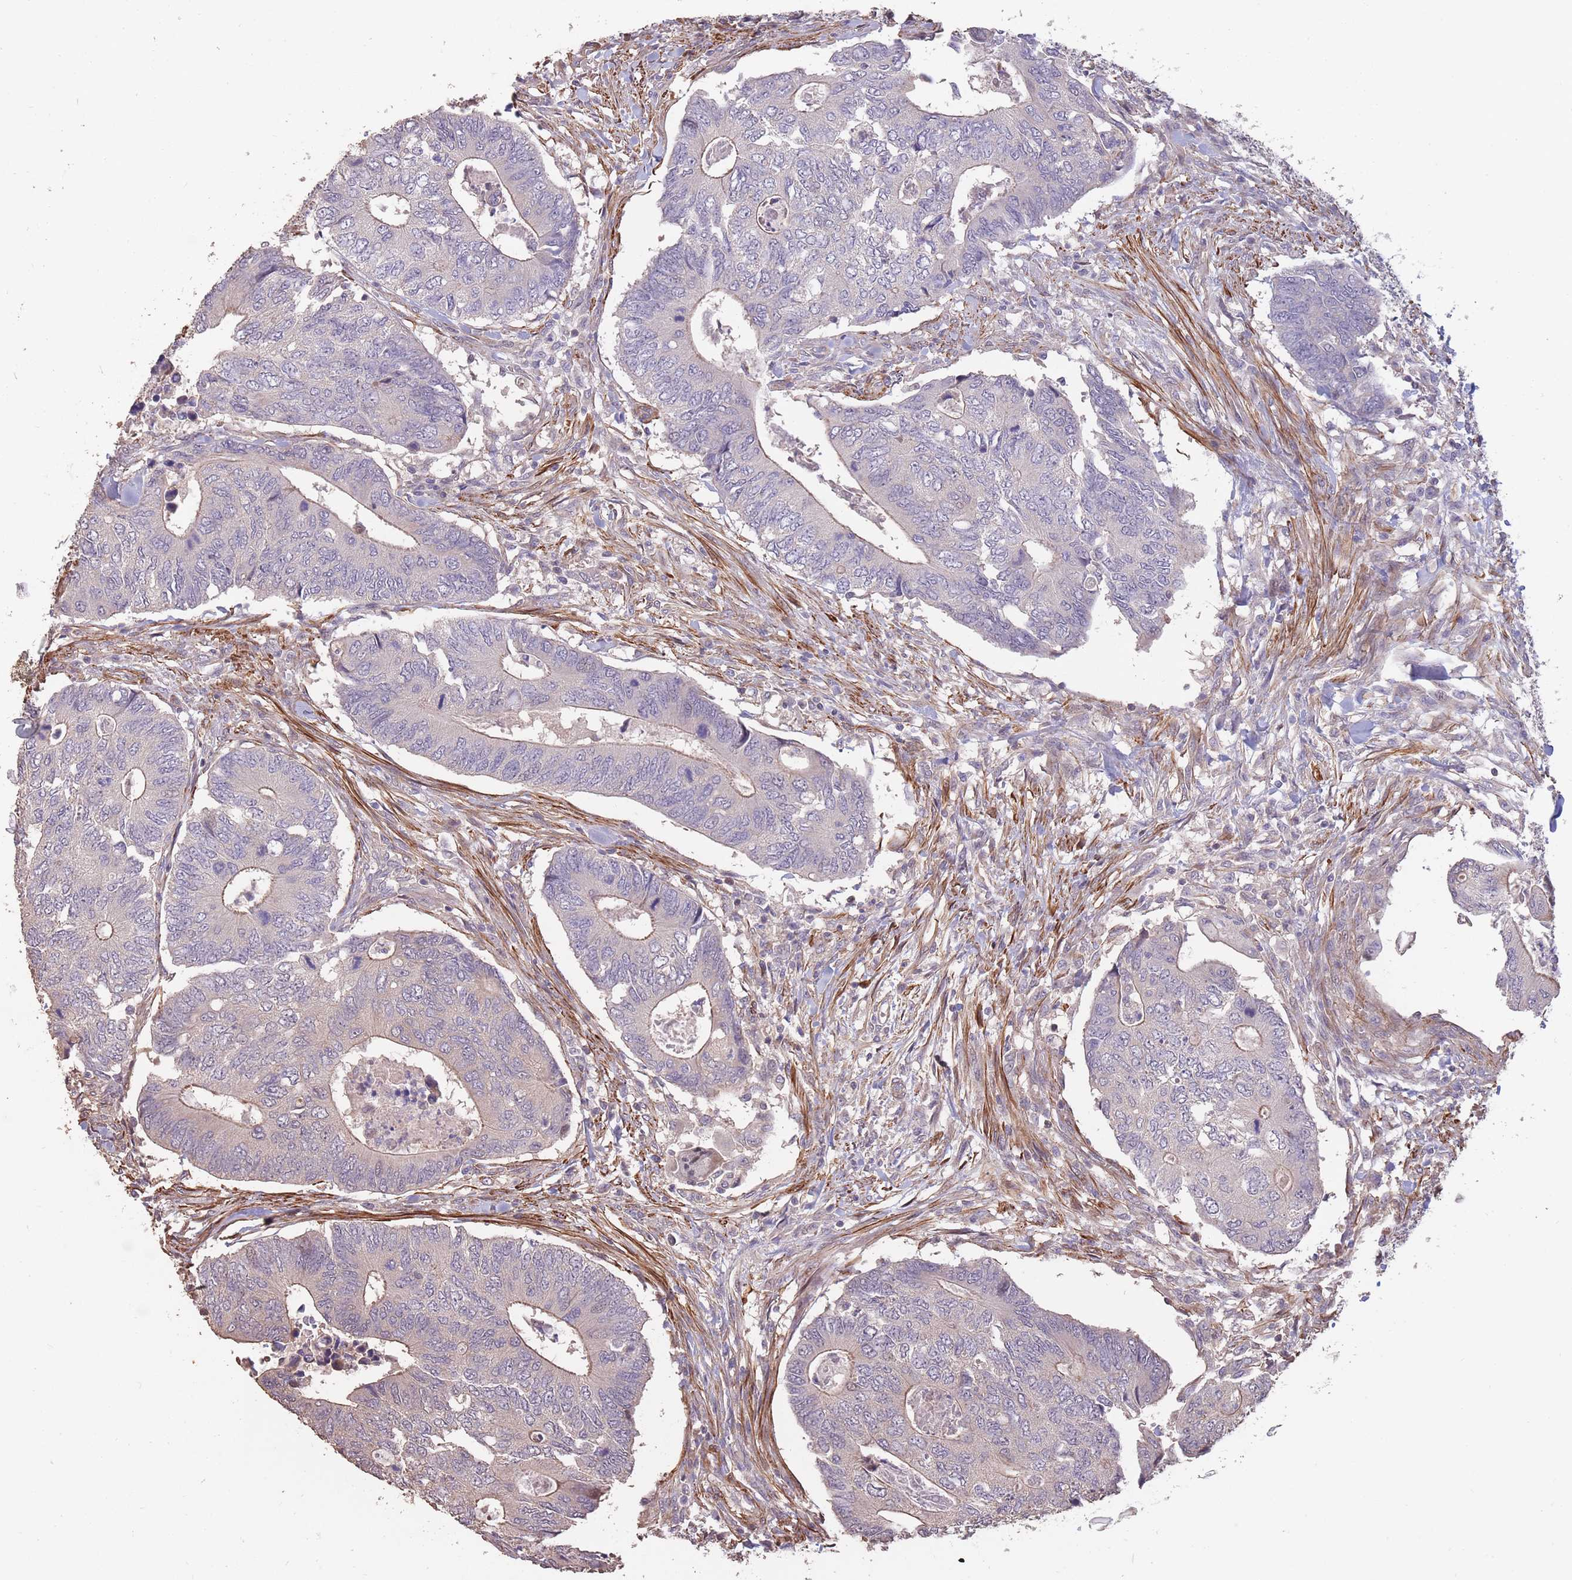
{"staining": {"intensity": "weak", "quantity": "<25%", "location": "cytoplasmic/membranous"}, "tissue": "colorectal cancer", "cell_type": "Tumor cells", "image_type": "cancer", "snomed": [{"axis": "morphology", "description": "Adenocarcinoma, NOS"}, {"axis": "topography", "description": "Colon"}], "caption": "An IHC image of colorectal cancer is shown. There is no staining in tumor cells of colorectal cancer.", "gene": "NLRC4", "patient": {"sex": "male", "age": 87}}